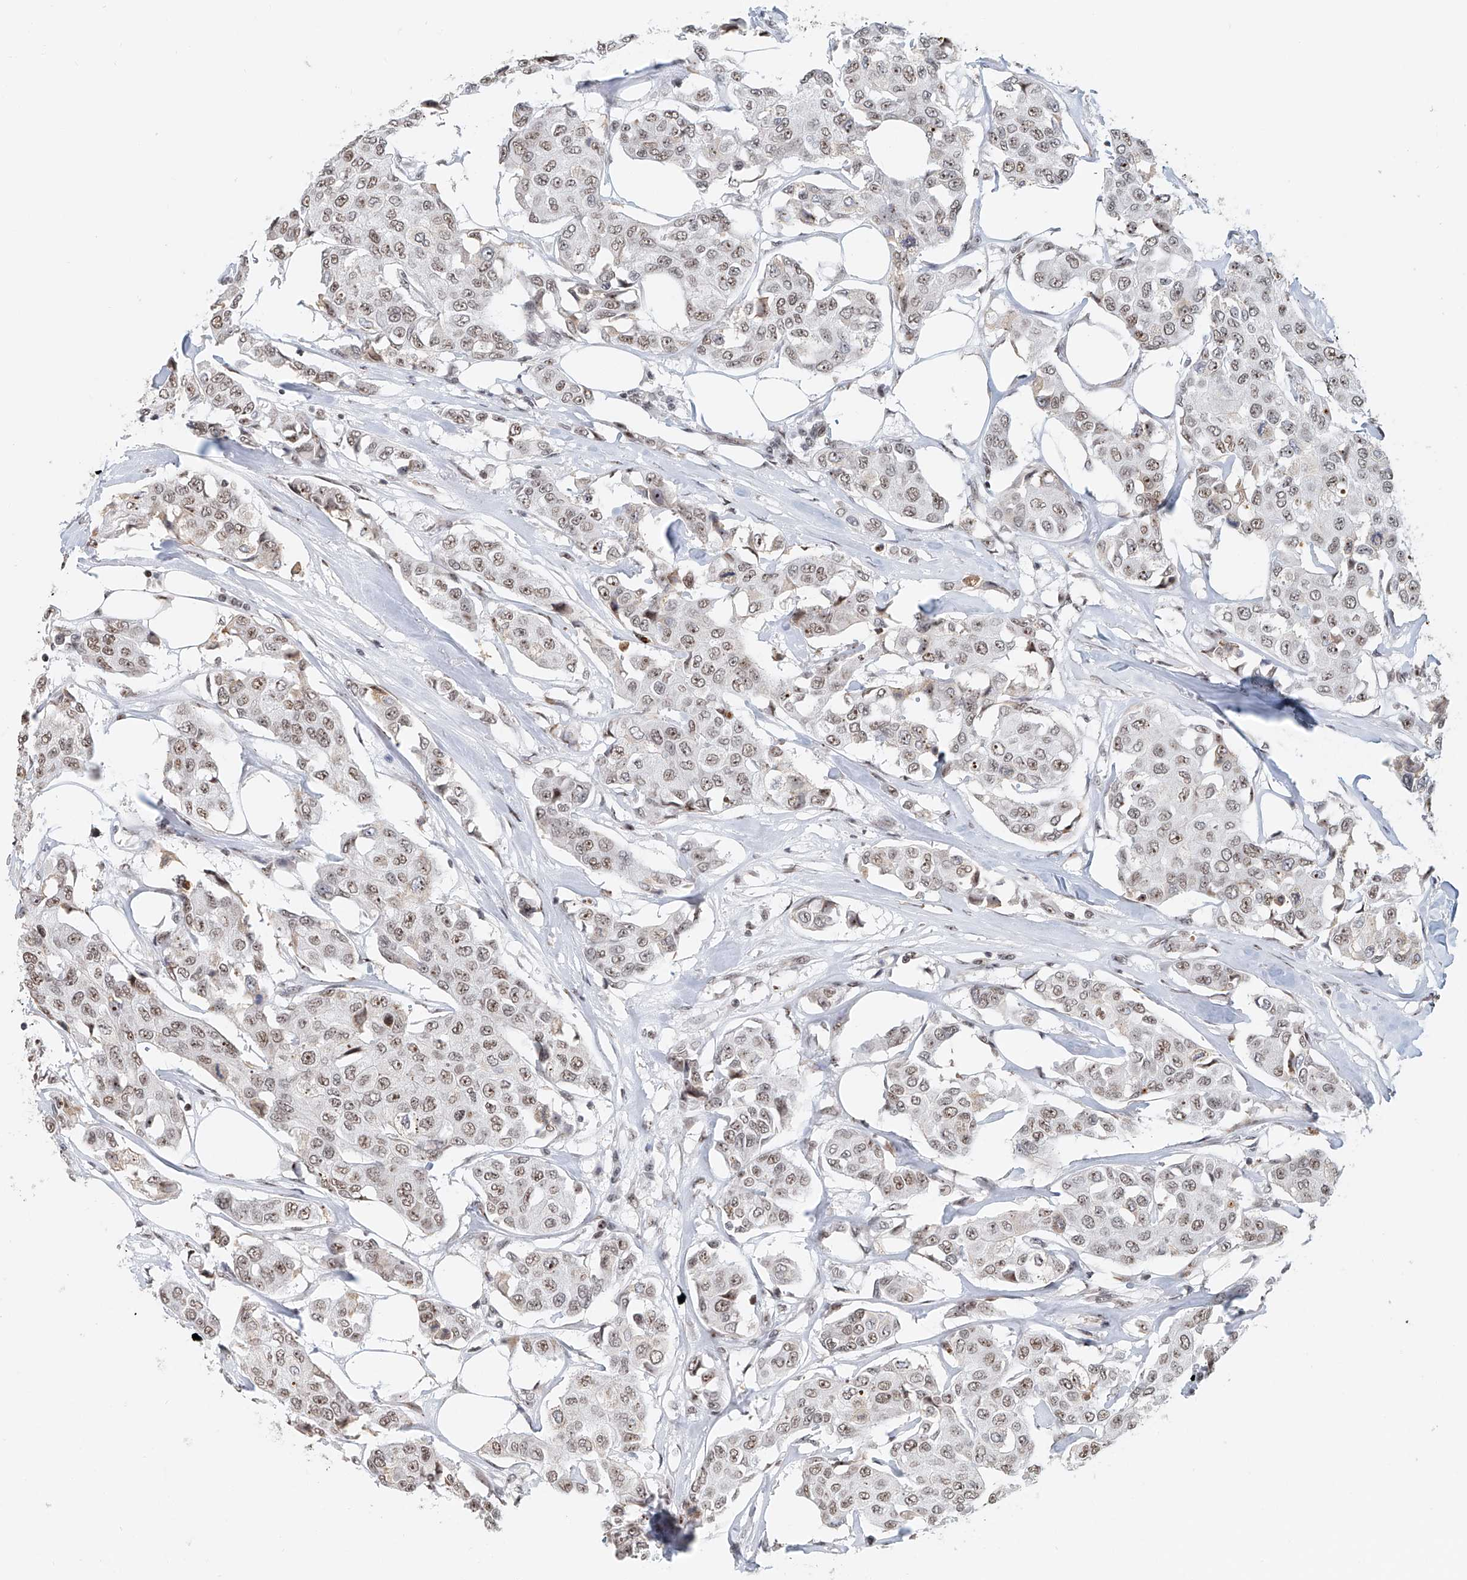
{"staining": {"intensity": "moderate", "quantity": ">75%", "location": "nuclear"}, "tissue": "breast cancer", "cell_type": "Tumor cells", "image_type": "cancer", "snomed": [{"axis": "morphology", "description": "Duct carcinoma"}, {"axis": "topography", "description": "Breast"}], "caption": "Protein expression analysis of breast cancer shows moderate nuclear positivity in approximately >75% of tumor cells.", "gene": "PRUNE2", "patient": {"sex": "female", "age": 80}}